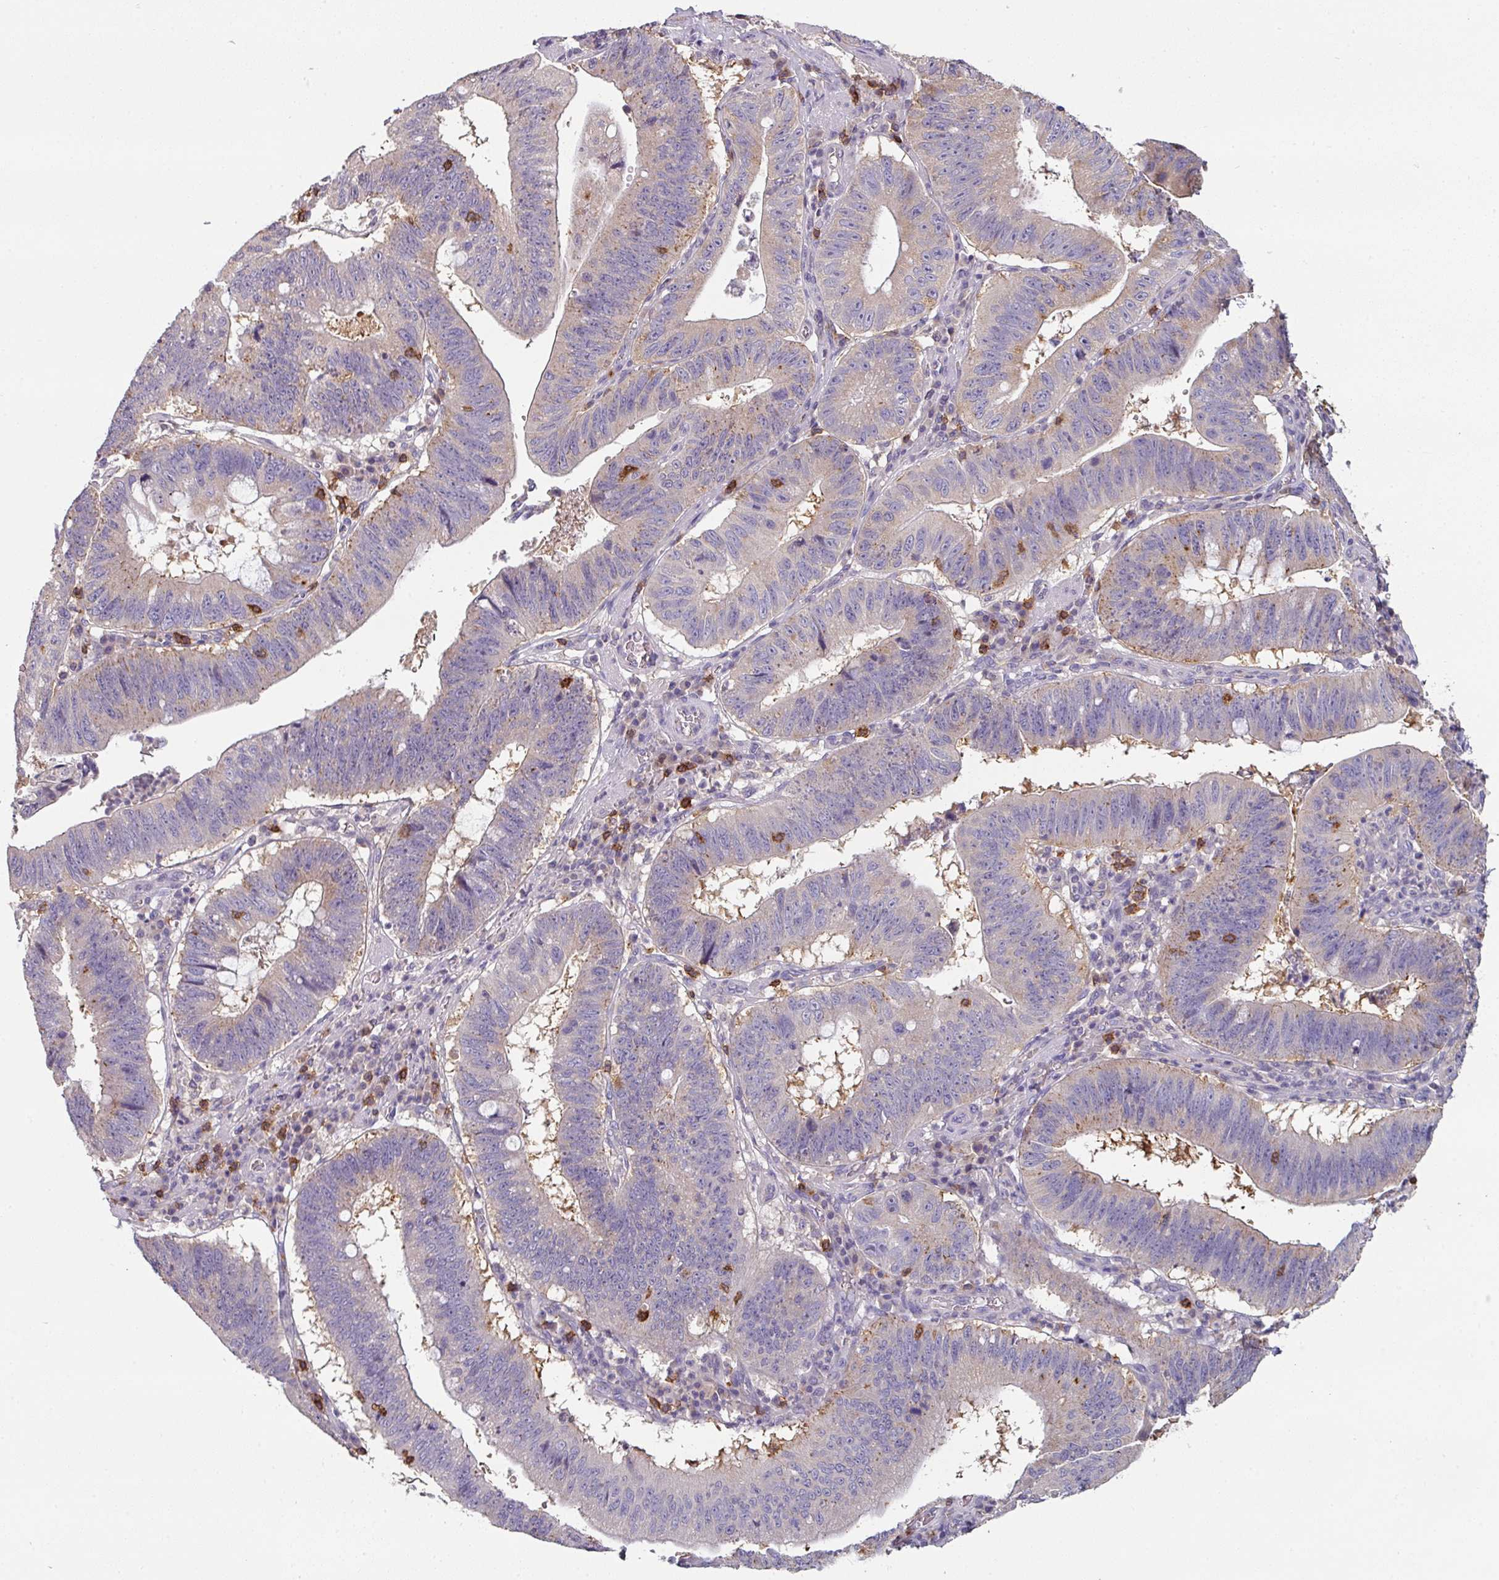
{"staining": {"intensity": "negative", "quantity": "none", "location": "none"}, "tissue": "stomach cancer", "cell_type": "Tumor cells", "image_type": "cancer", "snomed": [{"axis": "morphology", "description": "Adenocarcinoma, NOS"}, {"axis": "topography", "description": "Stomach"}], "caption": "An immunohistochemistry (IHC) photomicrograph of adenocarcinoma (stomach) is shown. There is no staining in tumor cells of adenocarcinoma (stomach).", "gene": "CD3G", "patient": {"sex": "male", "age": 59}}